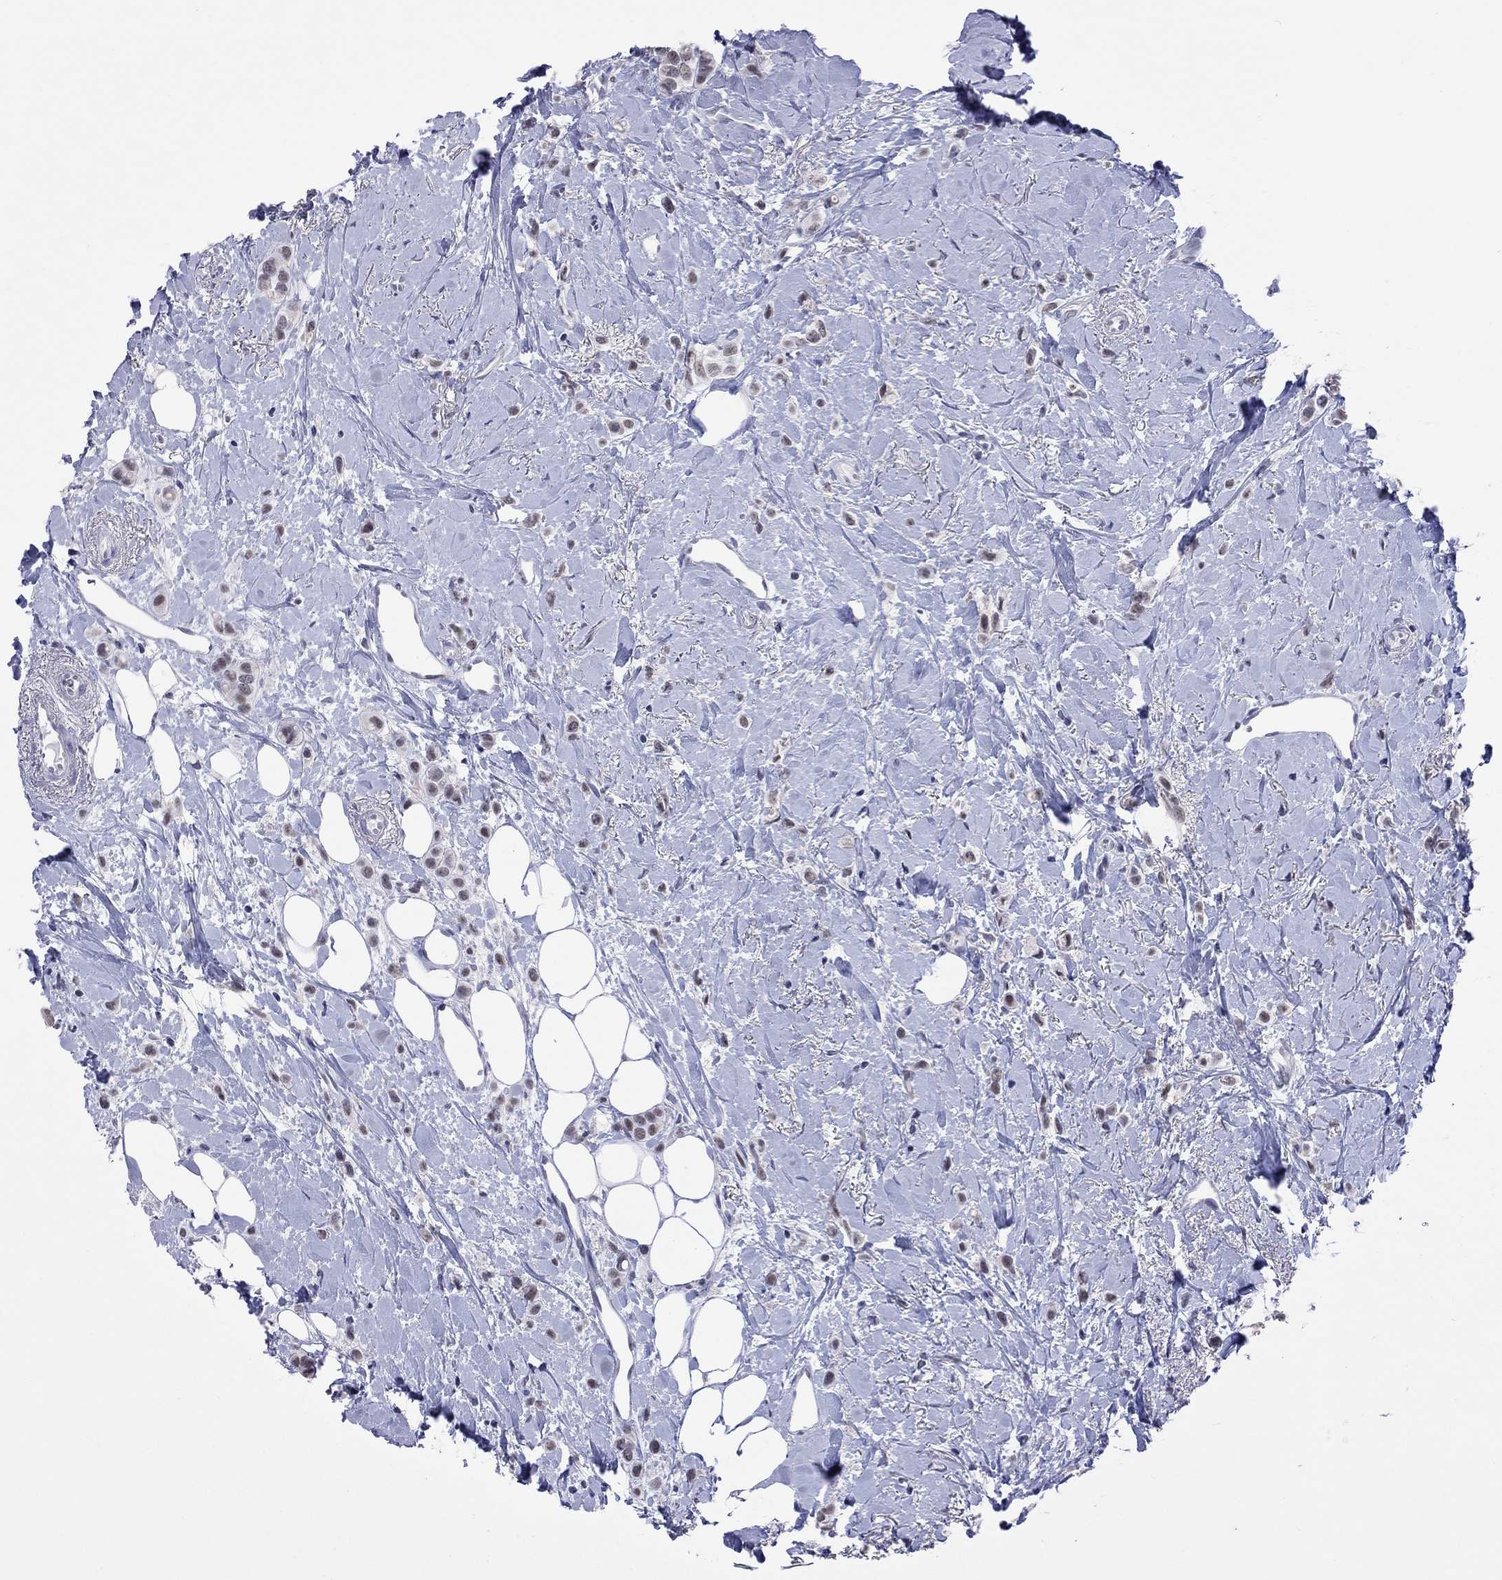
{"staining": {"intensity": "weak", "quantity": "25%-75%", "location": "nuclear"}, "tissue": "breast cancer", "cell_type": "Tumor cells", "image_type": "cancer", "snomed": [{"axis": "morphology", "description": "Lobular carcinoma"}, {"axis": "topography", "description": "Breast"}], "caption": "A histopathology image of human breast cancer (lobular carcinoma) stained for a protein displays weak nuclear brown staining in tumor cells.", "gene": "PPP1R3A", "patient": {"sex": "female", "age": 66}}